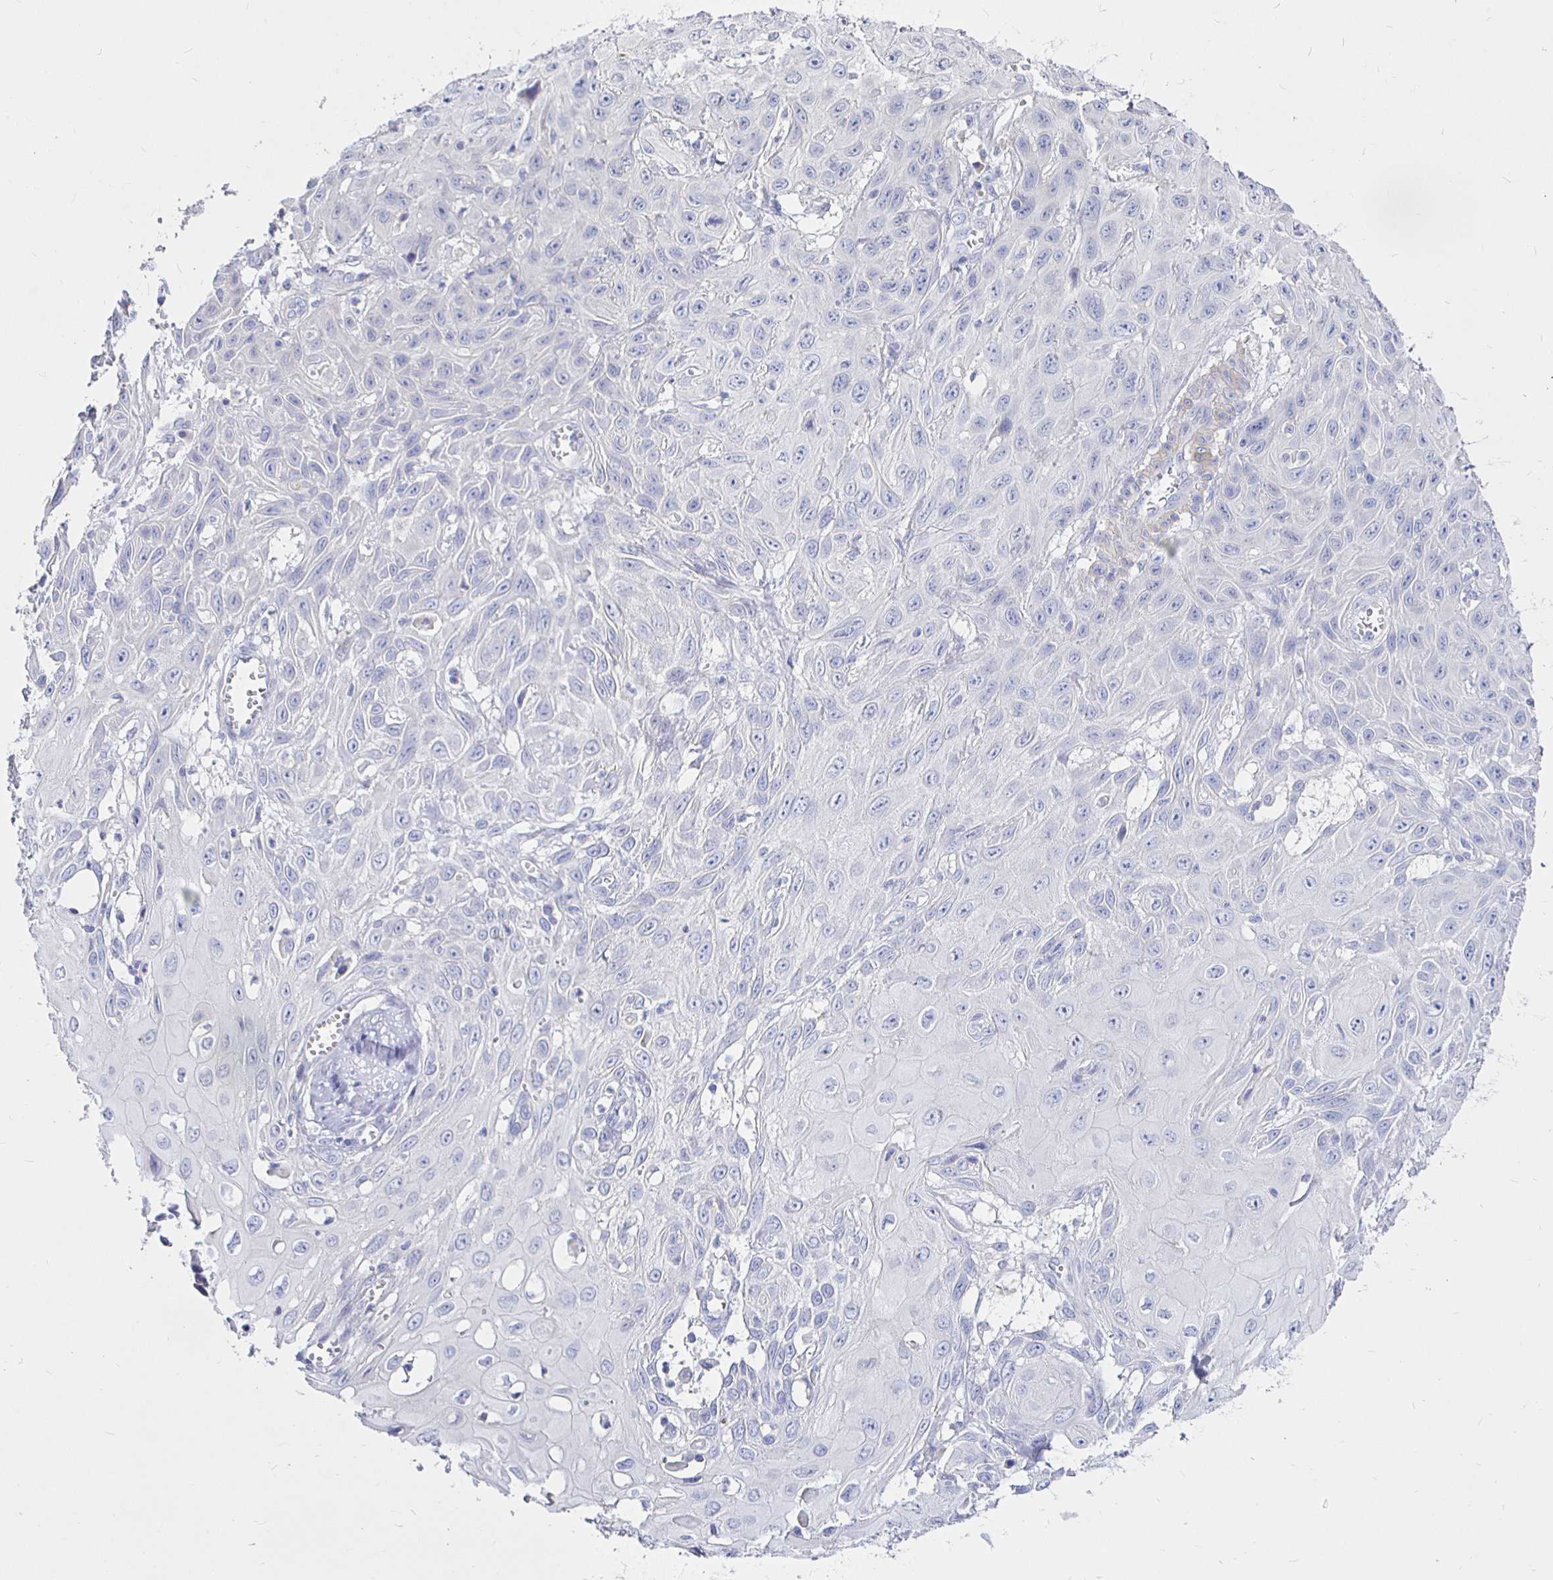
{"staining": {"intensity": "negative", "quantity": "none", "location": "none"}, "tissue": "skin cancer", "cell_type": "Tumor cells", "image_type": "cancer", "snomed": [{"axis": "morphology", "description": "Squamous cell carcinoma, NOS"}, {"axis": "topography", "description": "Skin"}, {"axis": "topography", "description": "Vulva"}], "caption": "The immunohistochemistry micrograph has no significant expression in tumor cells of skin squamous cell carcinoma tissue.", "gene": "NECAB1", "patient": {"sex": "female", "age": 71}}